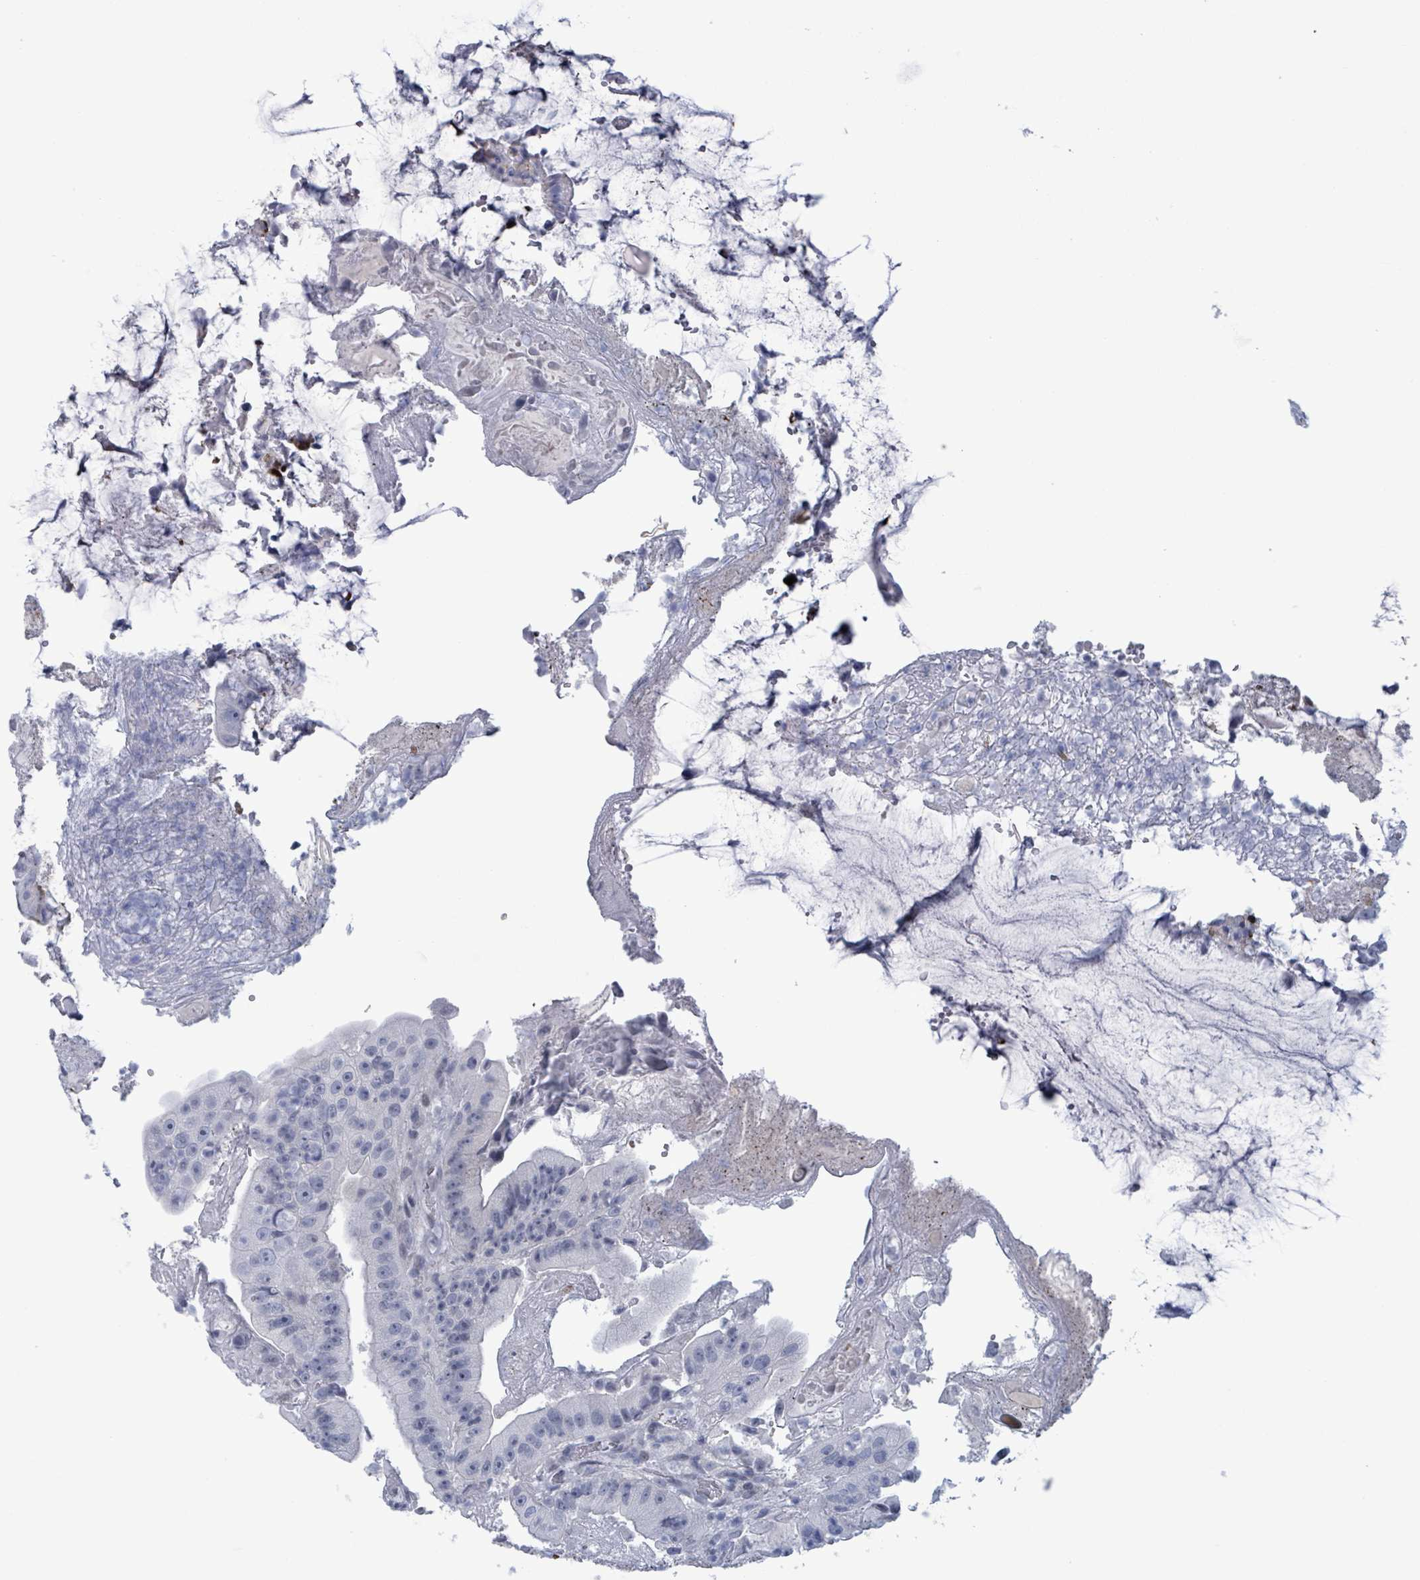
{"staining": {"intensity": "negative", "quantity": "none", "location": "none"}, "tissue": "colorectal cancer", "cell_type": "Tumor cells", "image_type": "cancer", "snomed": [{"axis": "morphology", "description": "Adenocarcinoma, NOS"}, {"axis": "topography", "description": "Colon"}], "caption": "An image of human adenocarcinoma (colorectal) is negative for staining in tumor cells. (DAB immunohistochemistry (IHC) visualized using brightfield microscopy, high magnification).", "gene": "ZNF771", "patient": {"sex": "female", "age": 86}}